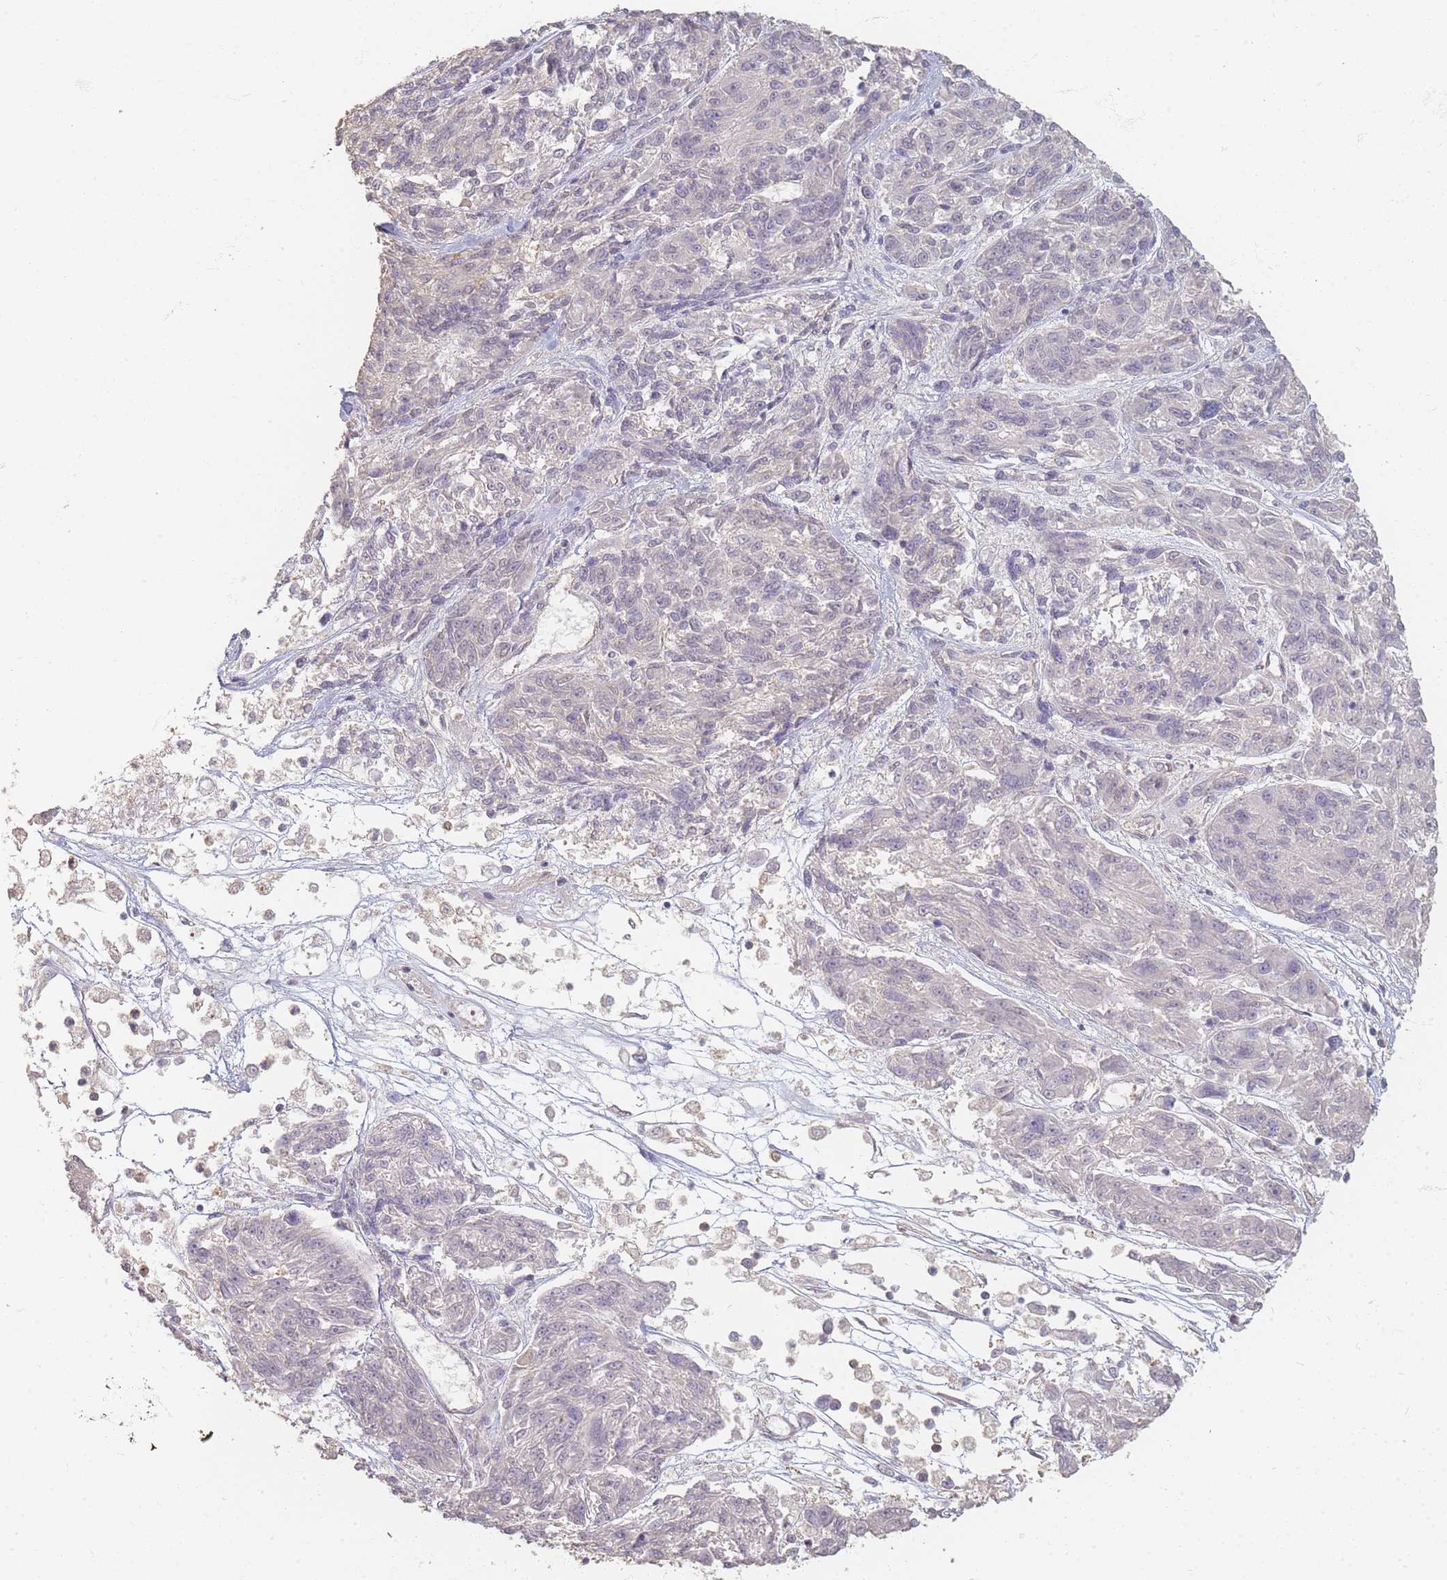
{"staining": {"intensity": "negative", "quantity": "none", "location": "none"}, "tissue": "melanoma", "cell_type": "Tumor cells", "image_type": "cancer", "snomed": [{"axis": "morphology", "description": "Malignant melanoma, NOS"}, {"axis": "topography", "description": "Skin"}], "caption": "Tumor cells are negative for brown protein staining in malignant melanoma. (DAB immunohistochemistry visualized using brightfield microscopy, high magnification).", "gene": "RFTN1", "patient": {"sex": "male", "age": 53}}